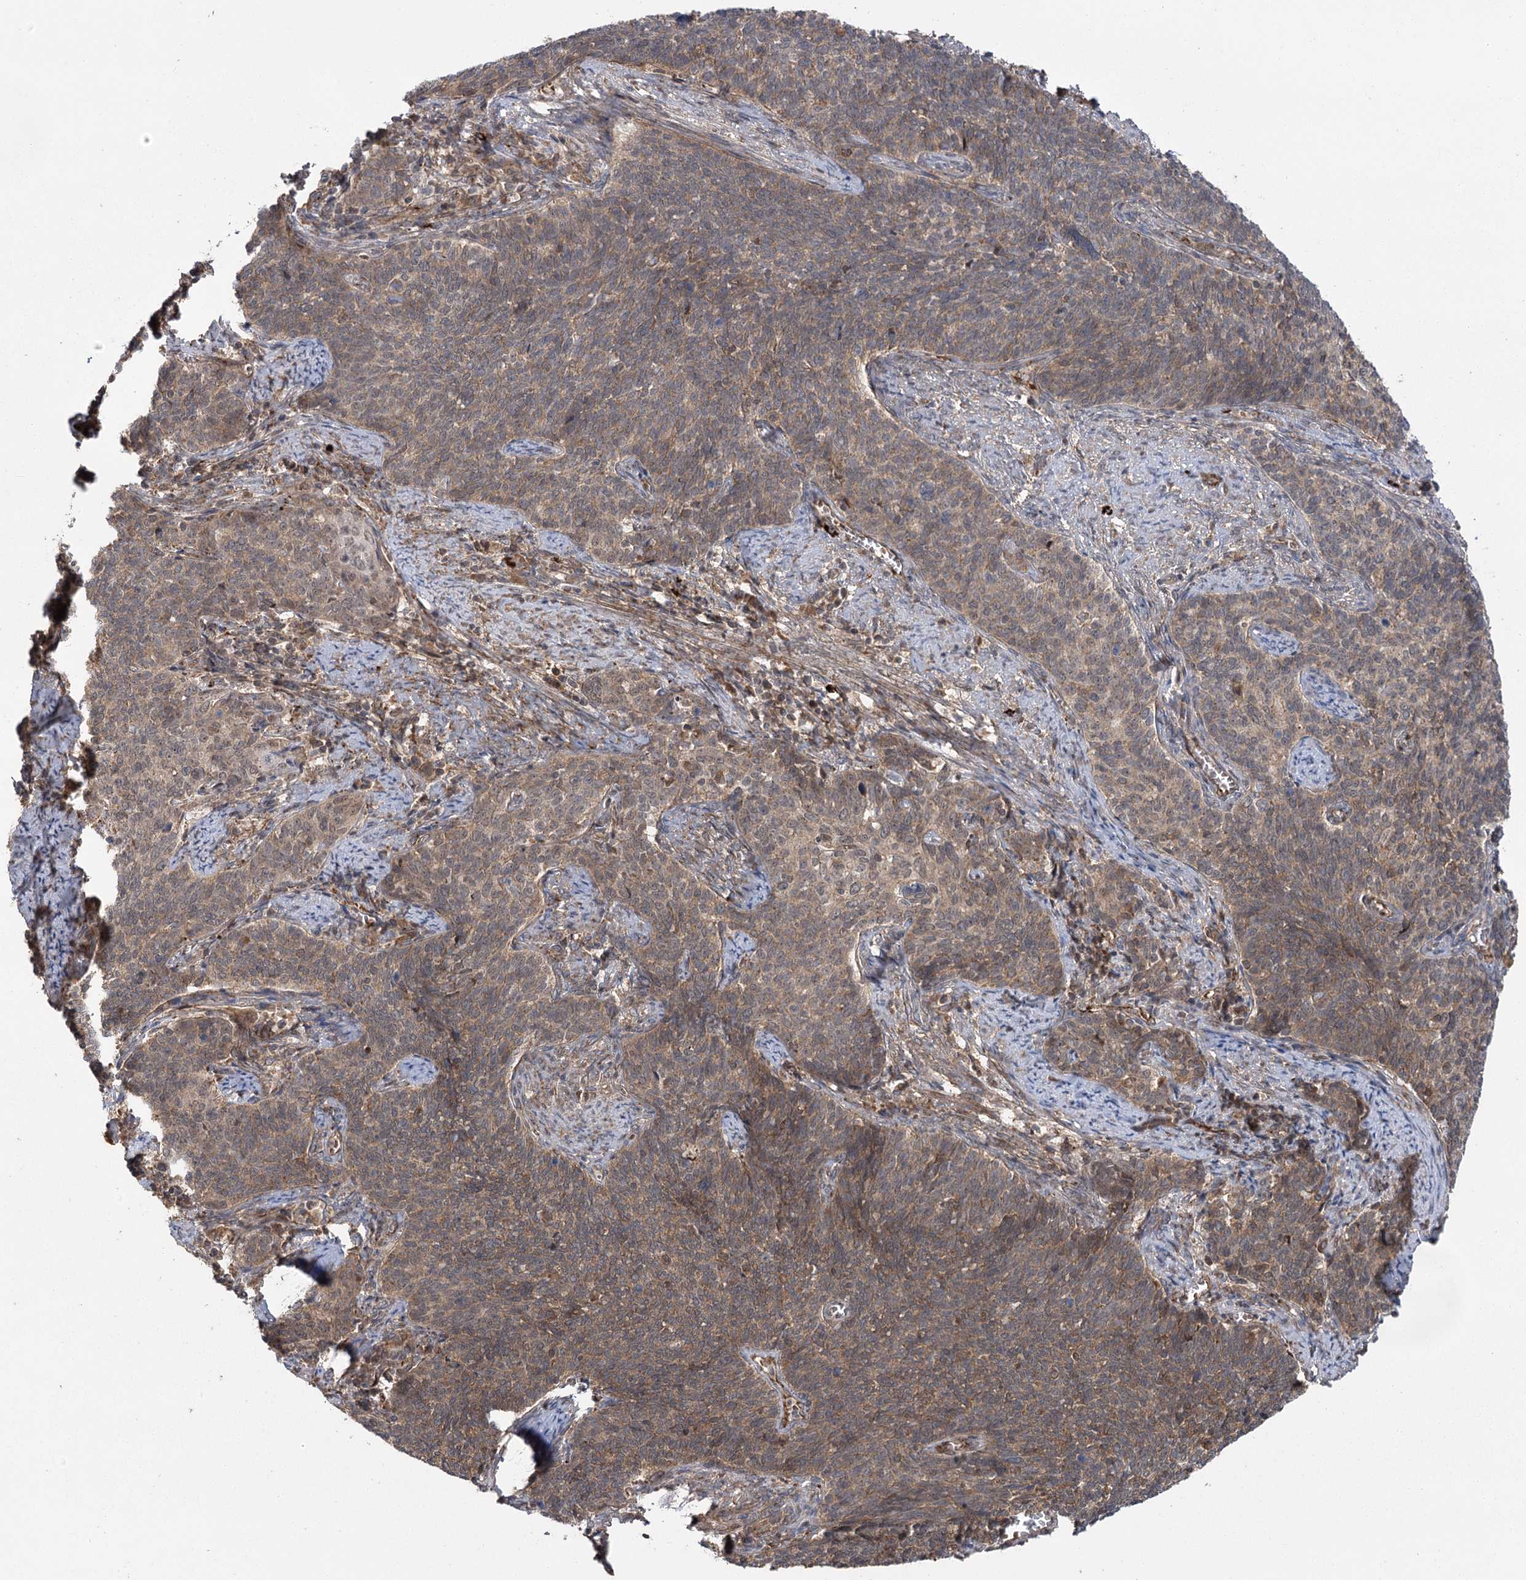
{"staining": {"intensity": "moderate", "quantity": "25%-75%", "location": "cytoplasmic/membranous"}, "tissue": "cervical cancer", "cell_type": "Tumor cells", "image_type": "cancer", "snomed": [{"axis": "morphology", "description": "Squamous cell carcinoma, NOS"}, {"axis": "topography", "description": "Cervix"}], "caption": "A high-resolution photomicrograph shows IHC staining of cervical squamous cell carcinoma, which displays moderate cytoplasmic/membranous positivity in approximately 25%-75% of tumor cells.", "gene": "CARD19", "patient": {"sex": "female", "age": 39}}